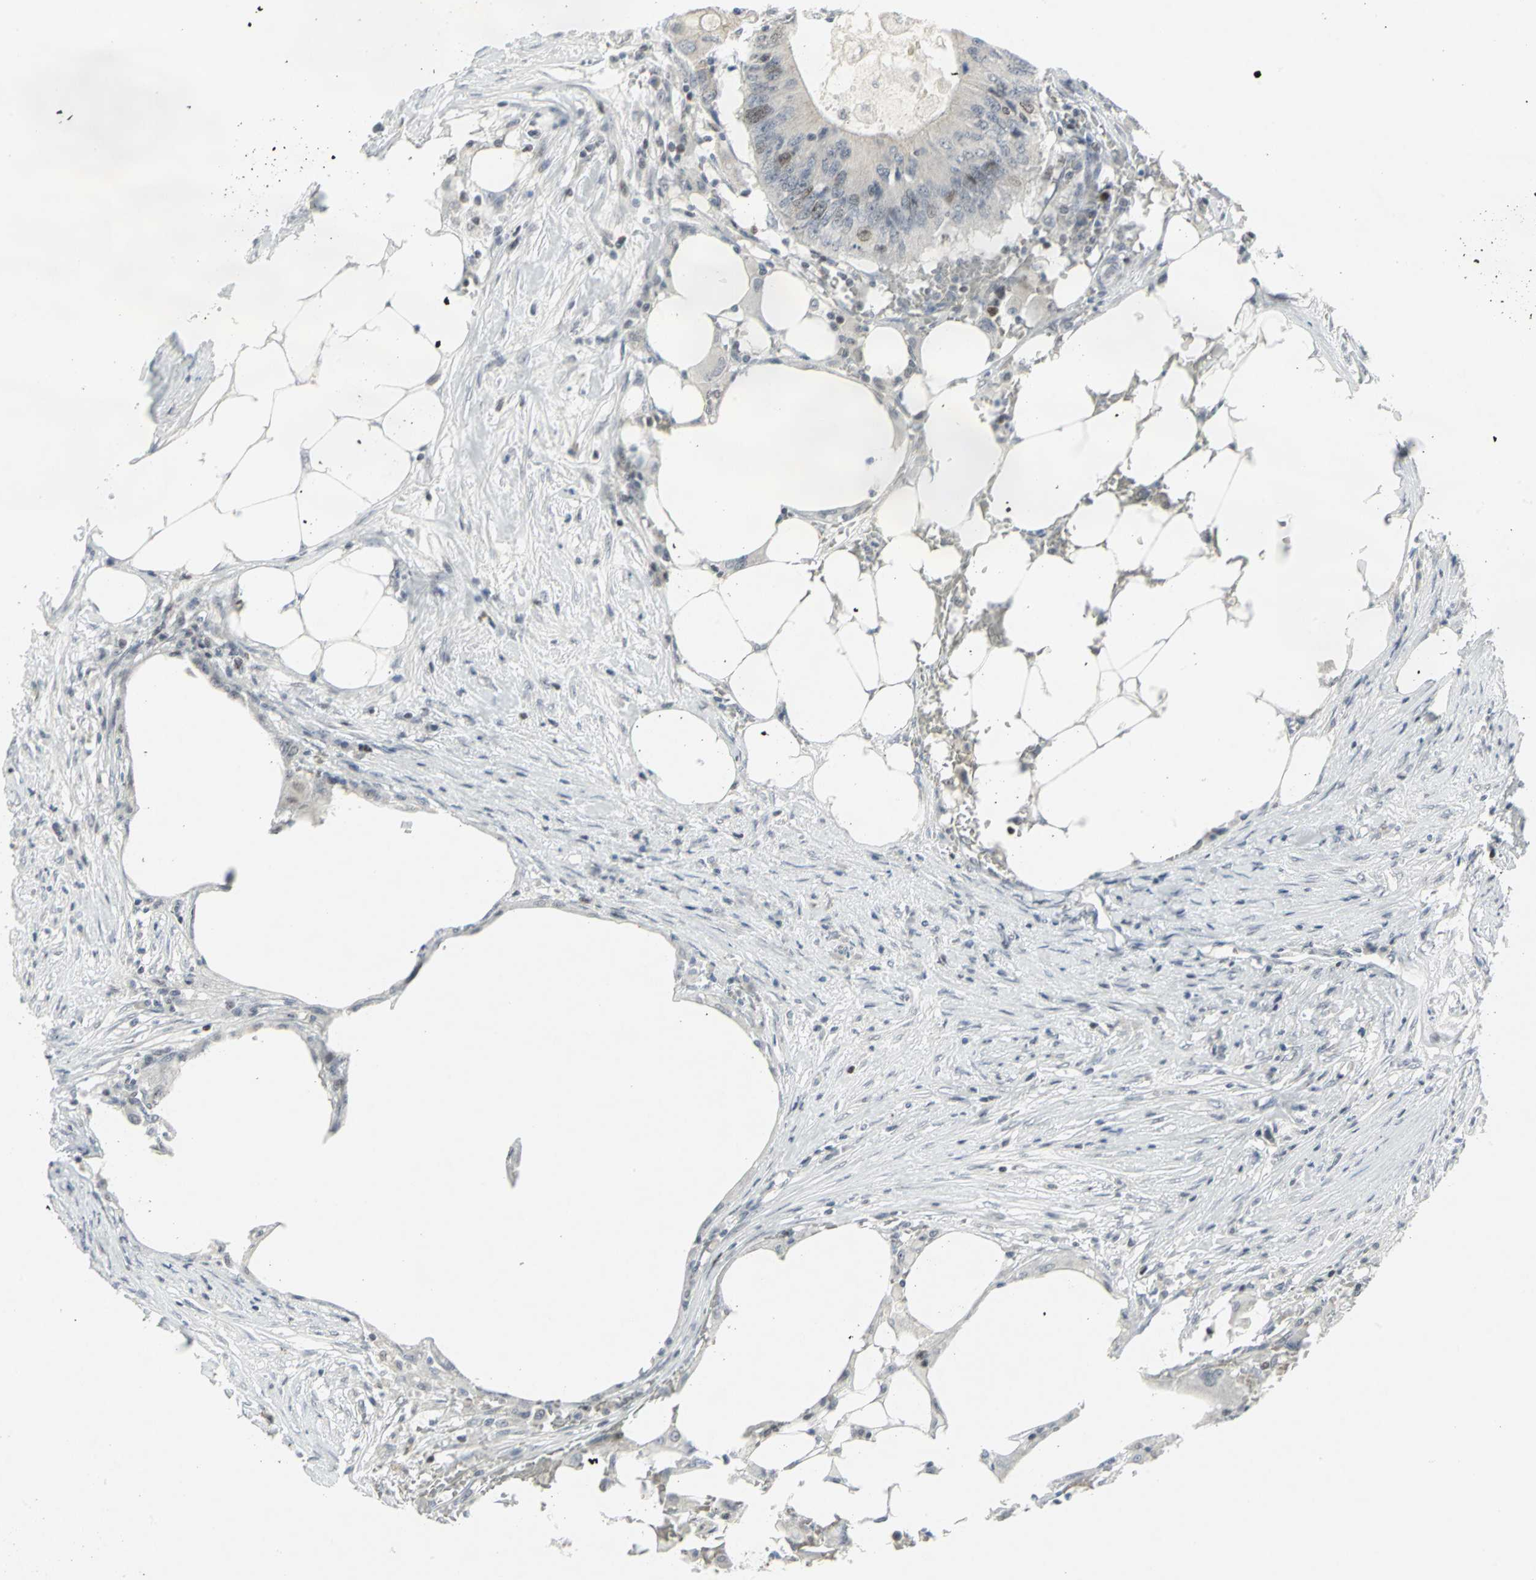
{"staining": {"intensity": "weak", "quantity": "<25%", "location": "nuclear"}, "tissue": "colorectal cancer", "cell_type": "Tumor cells", "image_type": "cancer", "snomed": [{"axis": "morphology", "description": "Adenocarcinoma, NOS"}, {"axis": "topography", "description": "Colon"}], "caption": "DAB immunohistochemical staining of human colorectal cancer displays no significant staining in tumor cells.", "gene": "RPA1", "patient": {"sex": "male", "age": 71}}